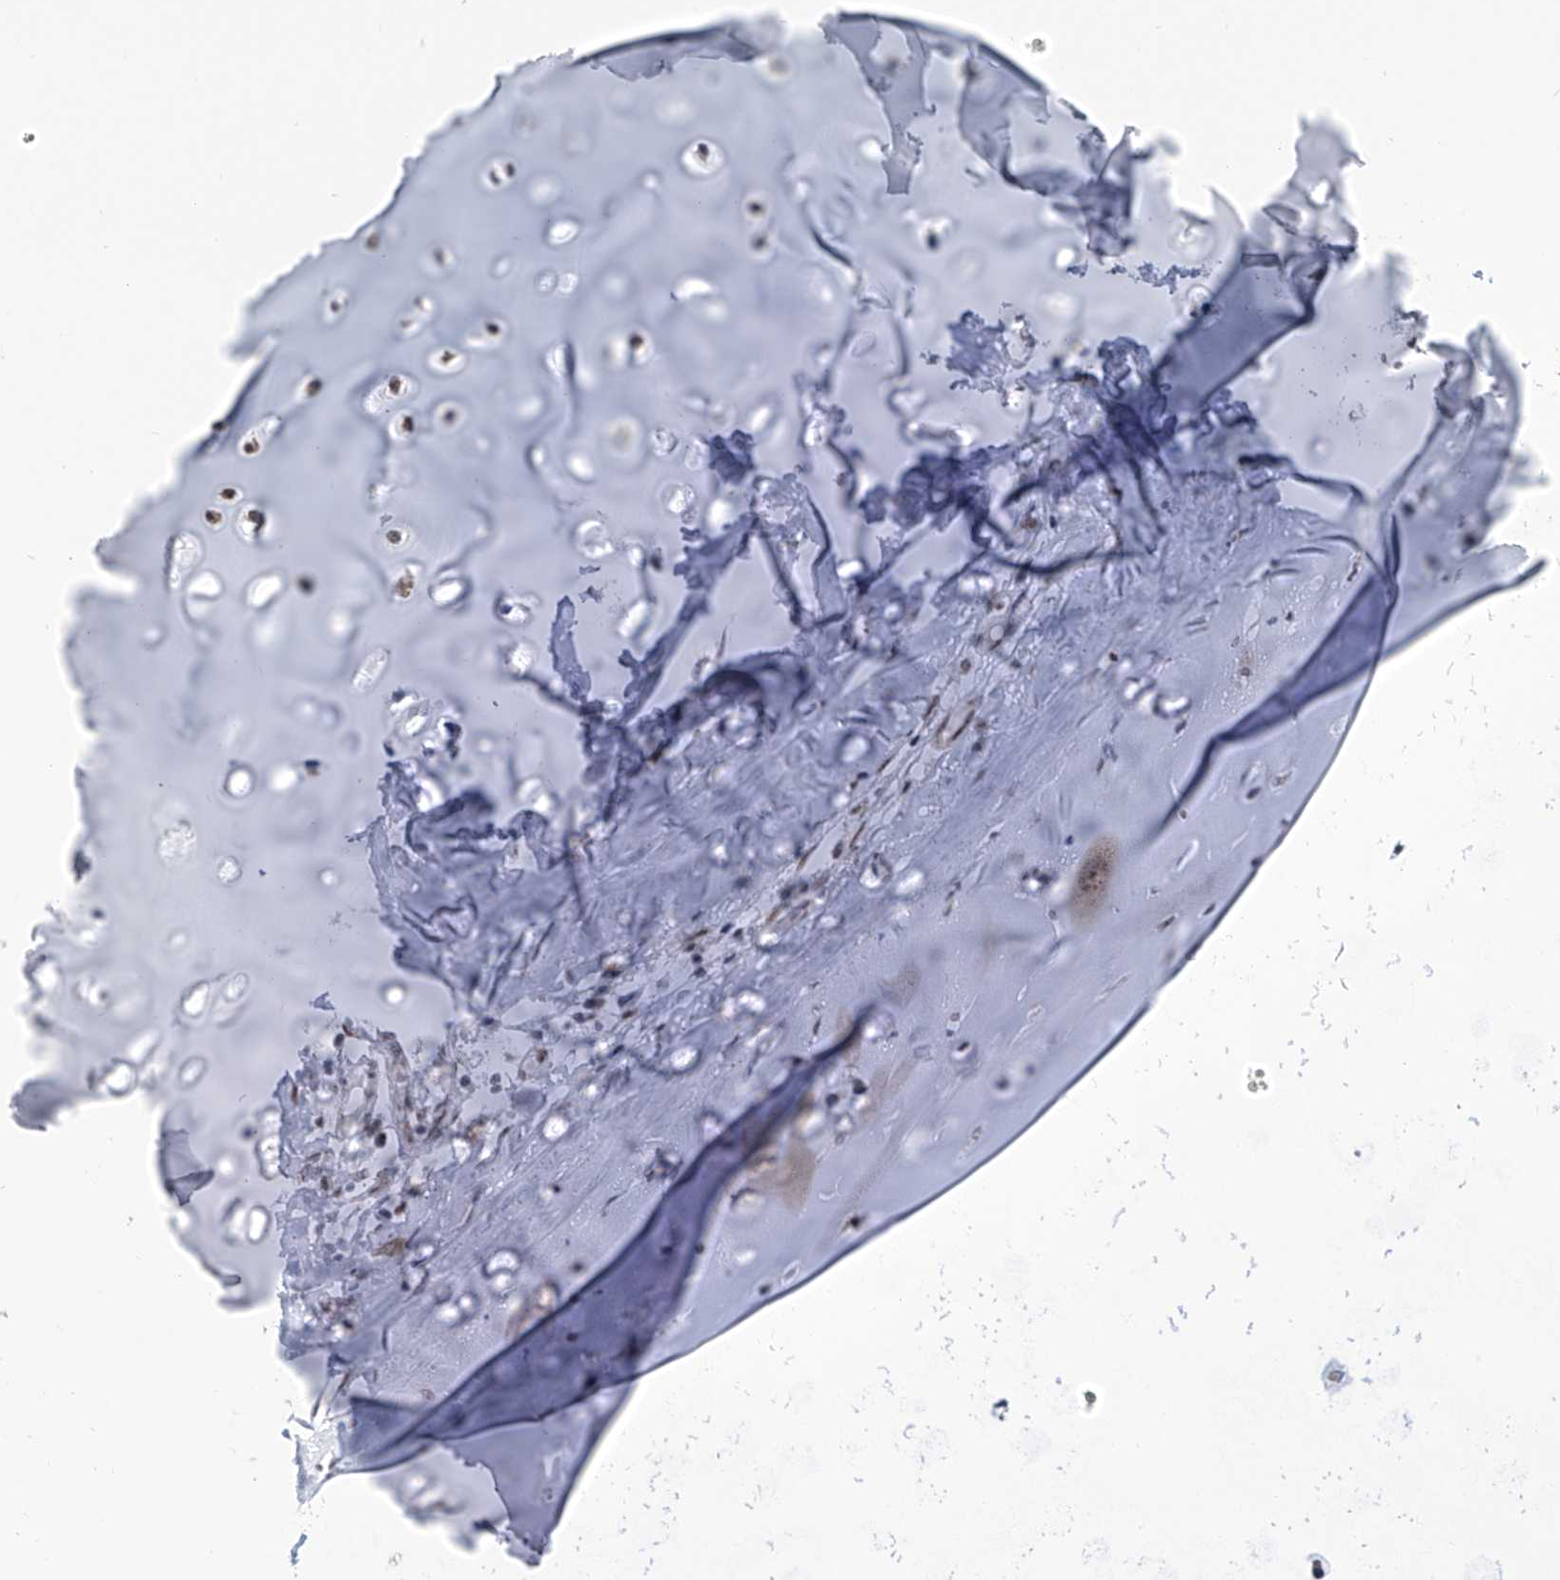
{"staining": {"intensity": "negative", "quantity": "none", "location": "none"}, "tissue": "adipose tissue", "cell_type": "Adipocytes", "image_type": "normal", "snomed": [{"axis": "morphology", "description": "Normal tissue, NOS"}, {"axis": "morphology", "description": "Basal cell carcinoma"}, {"axis": "topography", "description": "Cartilage tissue"}, {"axis": "topography", "description": "Nasopharynx"}, {"axis": "topography", "description": "Oral tissue"}], "caption": "Adipocytes show no significant staining in normal adipose tissue.", "gene": "SART1", "patient": {"sex": "female", "age": 77}}